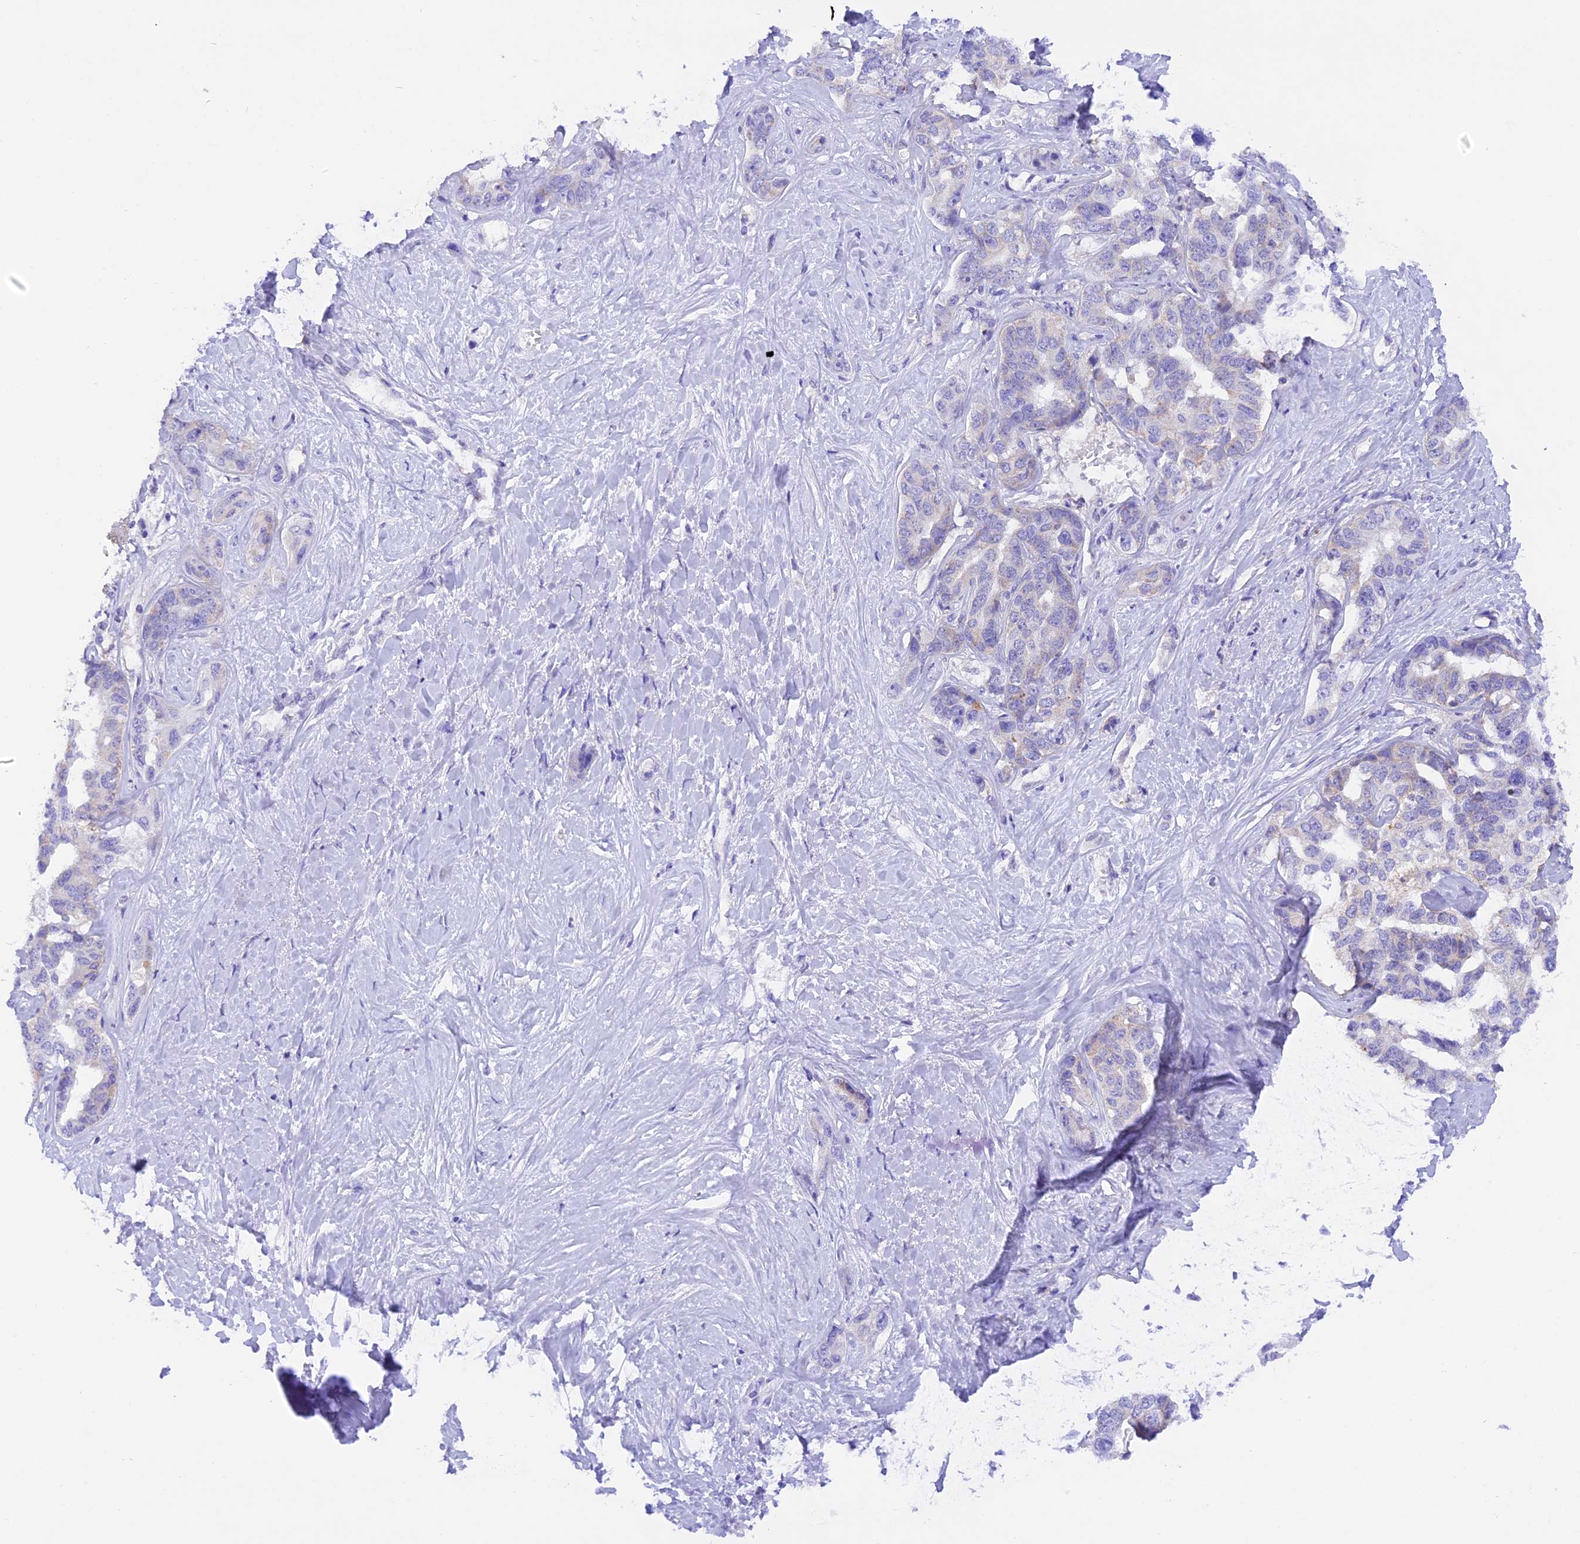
{"staining": {"intensity": "negative", "quantity": "none", "location": "none"}, "tissue": "liver cancer", "cell_type": "Tumor cells", "image_type": "cancer", "snomed": [{"axis": "morphology", "description": "Cholangiocarcinoma"}, {"axis": "topography", "description": "Liver"}], "caption": "IHC micrograph of neoplastic tissue: cholangiocarcinoma (liver) stained with DAB (3,3'-diaminobenzidine) shows no significant protein expression in tumor cells. (DAB immunohistochemistry visualized using brightfield microscopy, high magnification).", "gene": "COL6A5", "patient": {"sex": "male", "age": 59}}